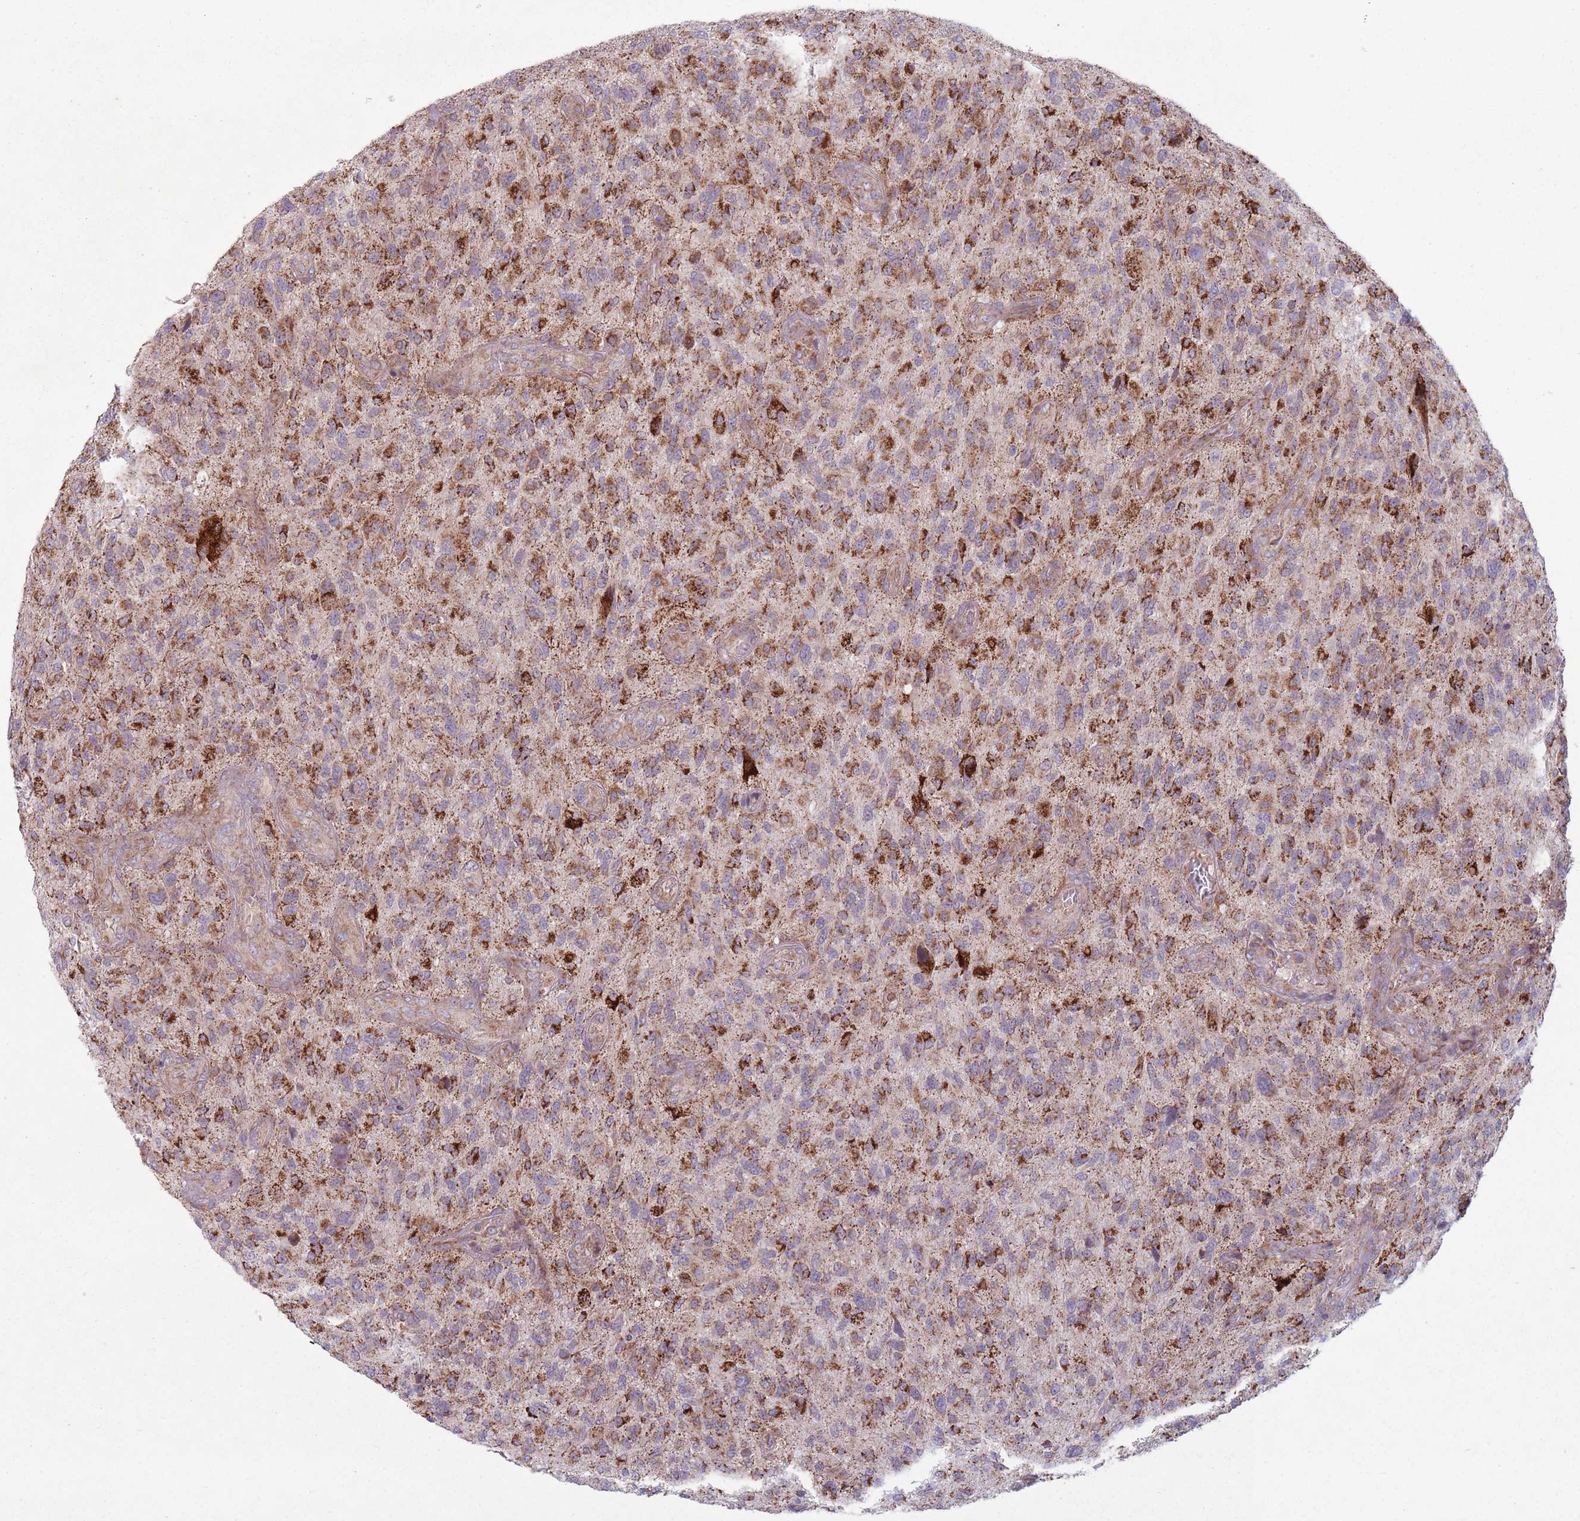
{"staining": {"intensity": "strong", "quantity": ">75%", "location": "cytoplasmic/membranous"}, "tissue": "glioma", "cell_type": "Tumor cells", "image_type": "cancer", "snomed": [{"axis": "morphology", "description": "Glioma, malignant, High grade"}, {"axis": "topography", "description": "Brain"}], "caption": "A photomicrograph of human glioma stained for a protein displays strong cytoplasmic/membranous brown staining in tumor cells.", "gene": "OR10Q1", "patient": {"sex": "male", "age": 47}}